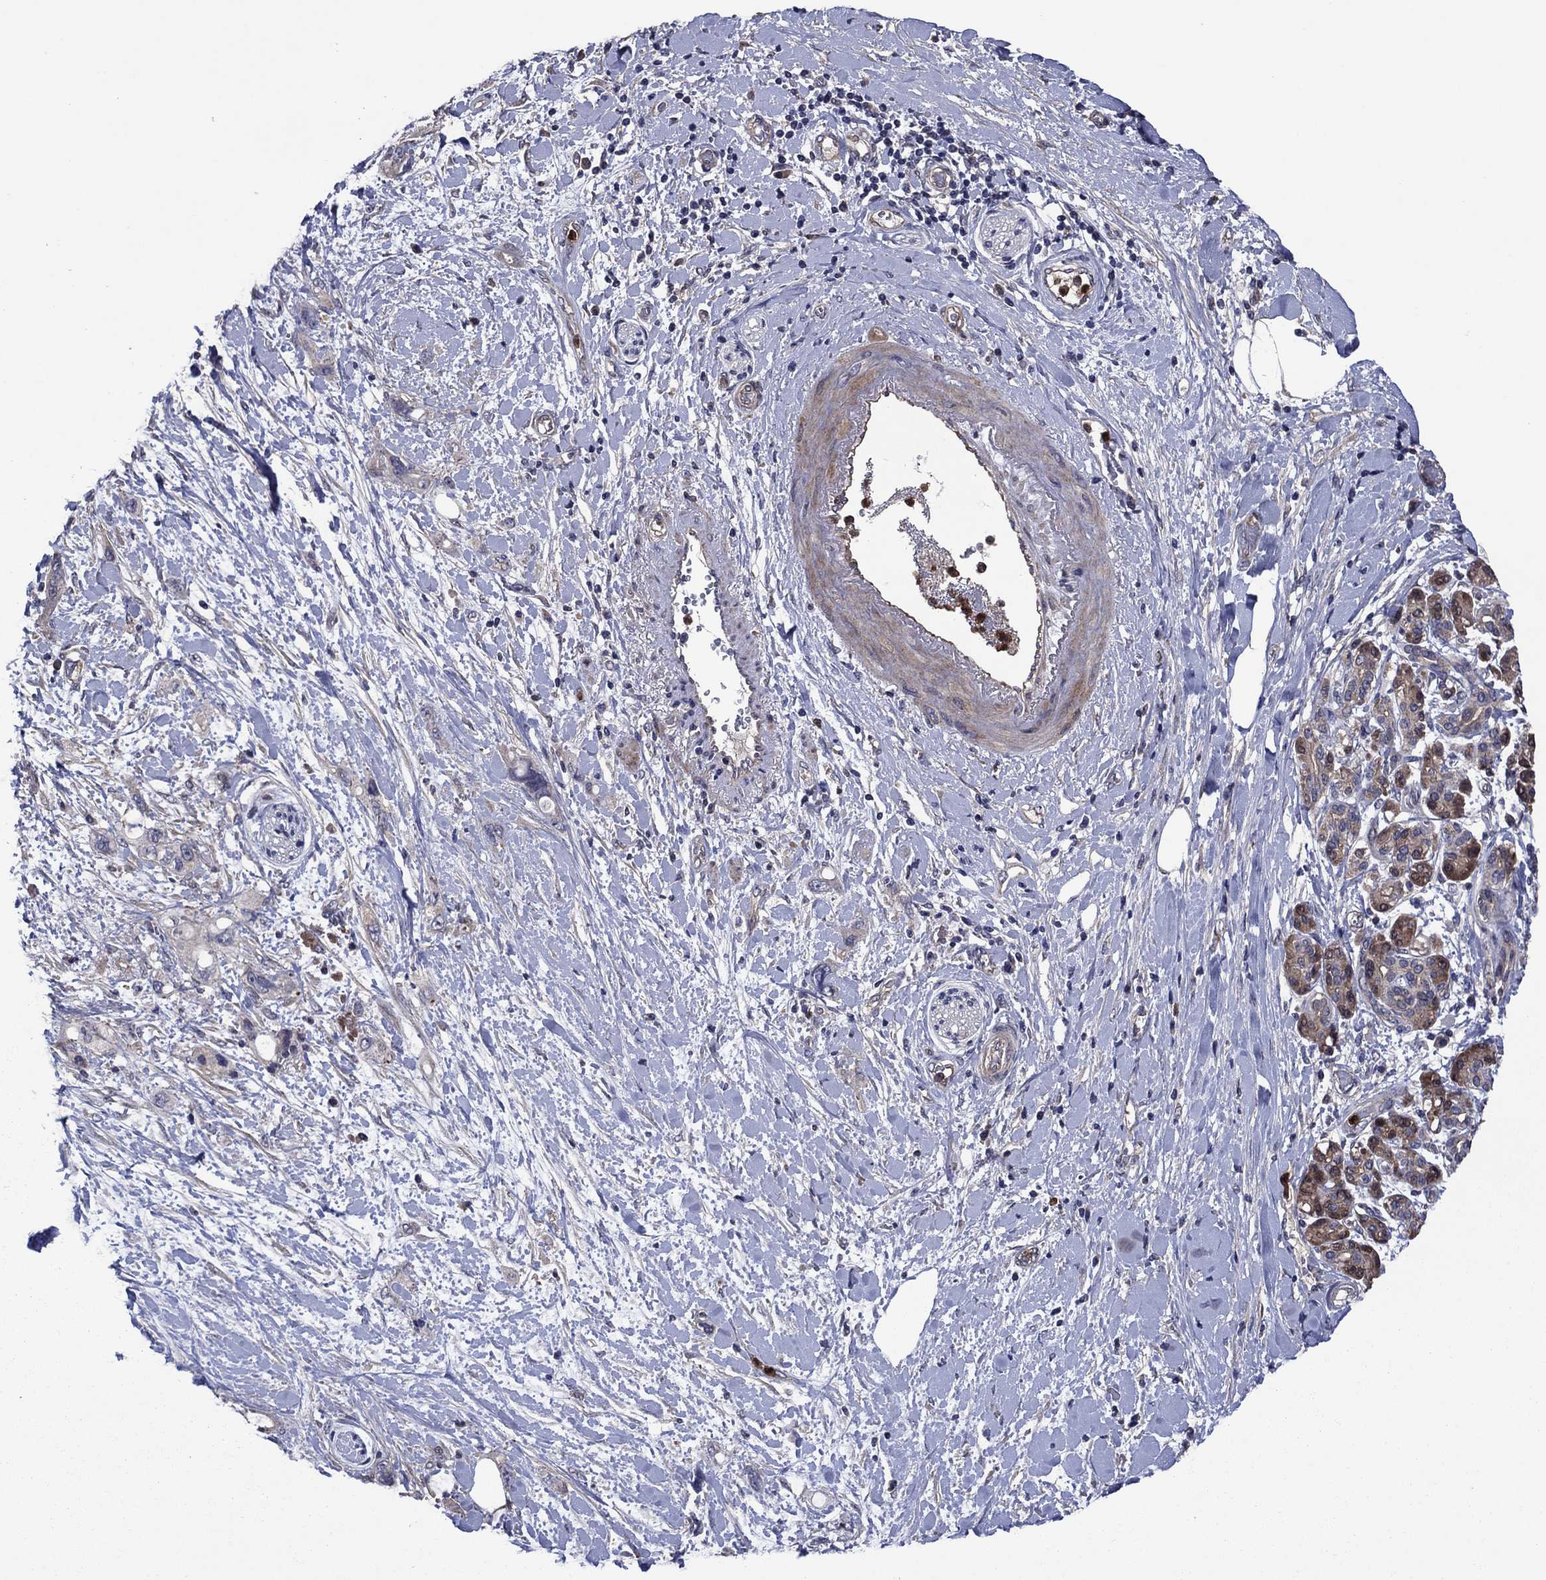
{"staining": {"intensity": "negative", "quantity": "none", "location": "none"}, "tissue": "pancreatic cancer", "cell_type": "Tumor cells", "image_type": "cancer", "snomed": [{"axis": "morphology", "description": "Adenocarcinoma, NOS"}, {"axis": "topography", "description": "Pancreas"}], "caption": "Tumor cells are negative for protein expression in human pancreatic cancer (adenocarcinoma).", "gene": "MSRB1", "patient": {"sex": "female", "age": 56}}